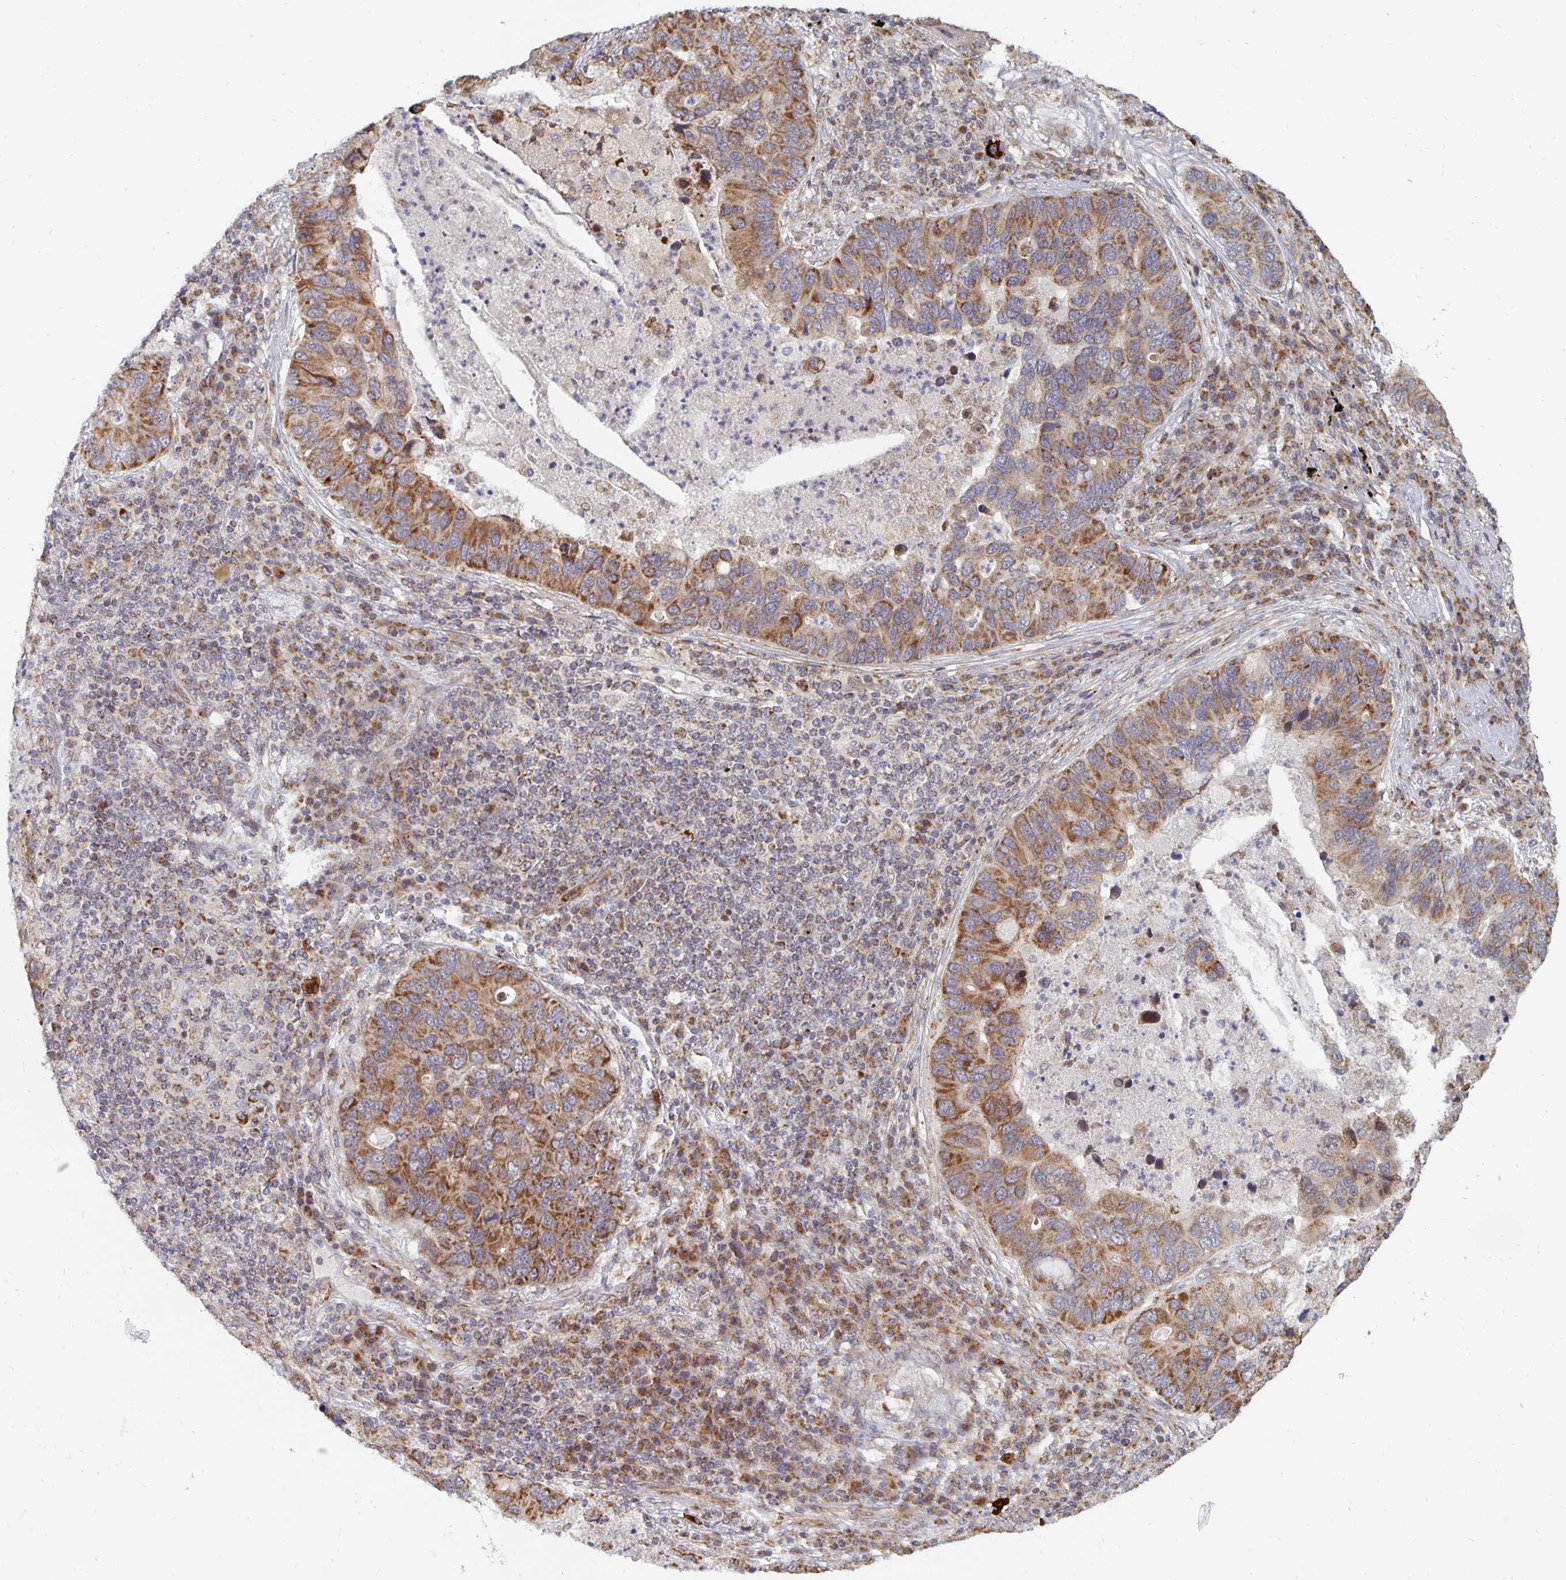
{"staining": {"intensity": "strong", "quantity": ">75%", "location": "cytoplasmic/membranous"}, "tissue": "lung cancer", "cell_type": "Tumor cells", "image_type": "cancer", "snomed": [{"axis": "morphology", "description": "Adenocarcinoma, NOS"}, {"axis": "morphology", "description": "Adenocarcinoma, metastatic, NOS"}, {"axis": "topography", "description": "Lymph node"}, {"axis": "topography", "description": "Lung"}], "caption": "Immunohistochemical staining of lung metastatic adenocarcinoma demonstrates strong cytoplasmic/membranous protein positivity in approximately >75% of tumor cells. (DAB IHC with brightfield microscopy, high magnification).", "gene": "MRPL28", "patient": {"sex": "female", "age": 54}}